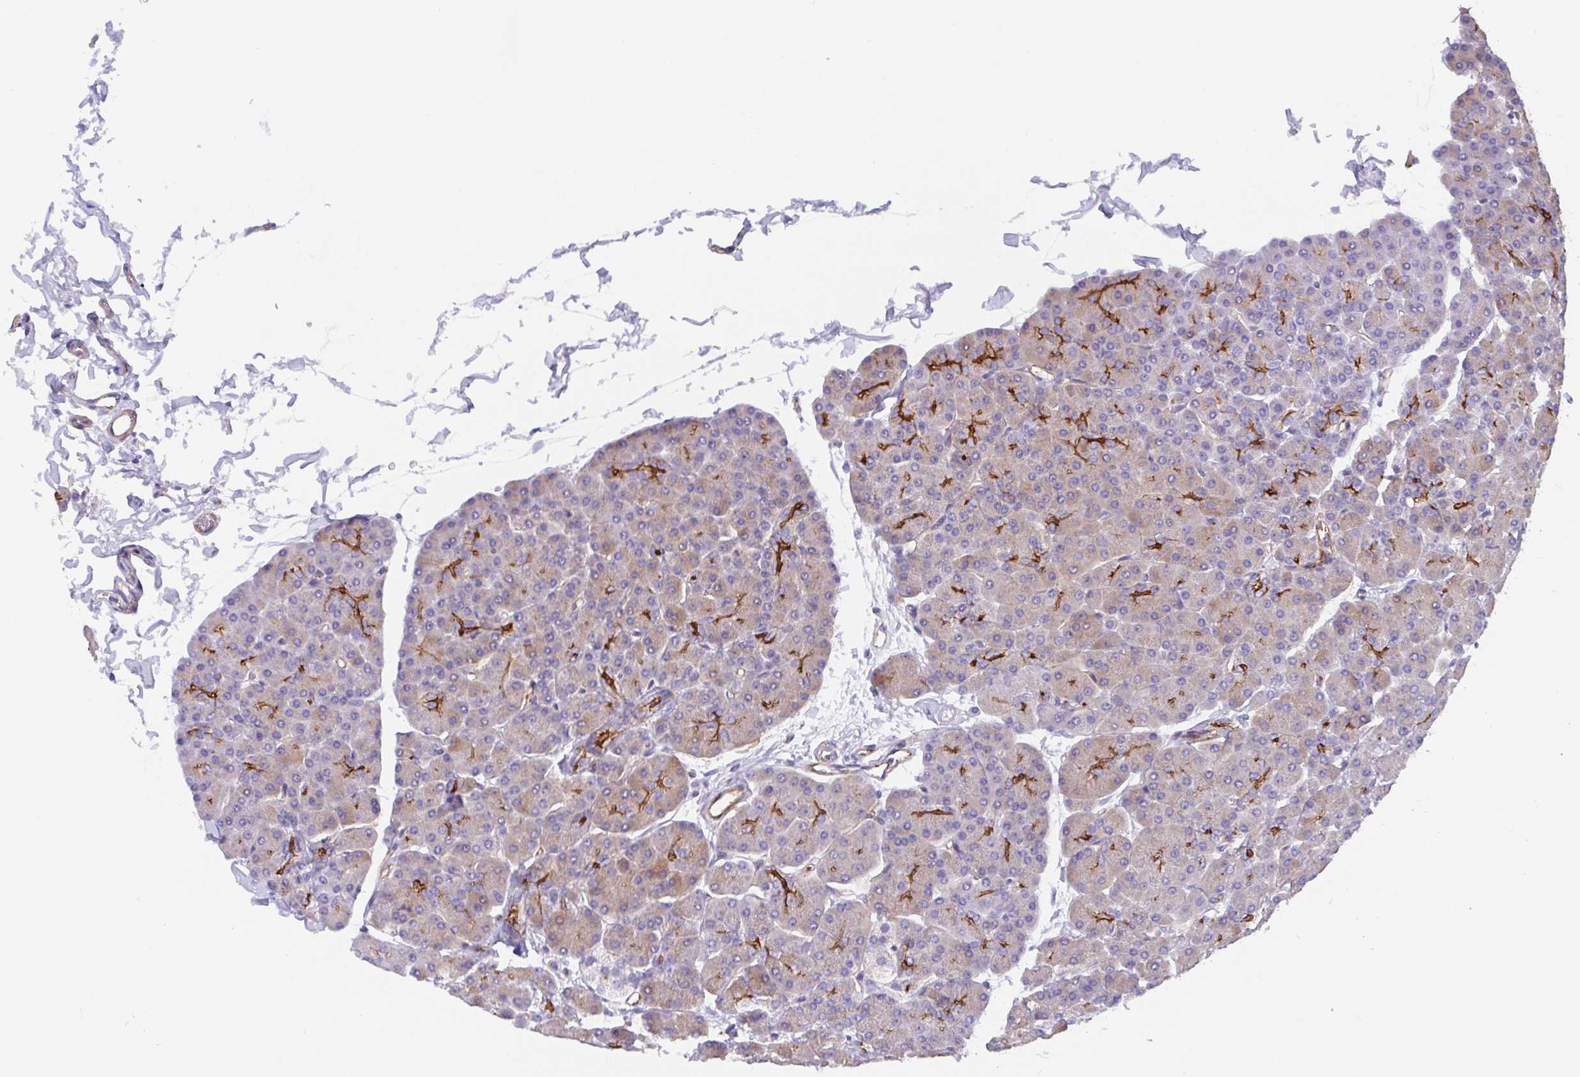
{"staining": {"intensity": "moderate", "quantity": "<25%", "location": "cytoplasmic/membranous"}, "tissue": "pancreas", "cell_type": "Exocrine glandular cells", "image_type": "normal", "snomed": [{"axis": "morphology", "description": "Normal tissue, NOS"}, {"axis": "topography", "description": "Pancreas"}, {"axis": "topography", "description": "Peripheral nerve tissue"}], "caption": "IHC of benign pancreas demonstrates low levels of moderate cytoplasmic/membranous expression in about <25% of exocrine glandular cells.", "gene": "TRAM2", "patient": {"sex": "male", "age": 54}}